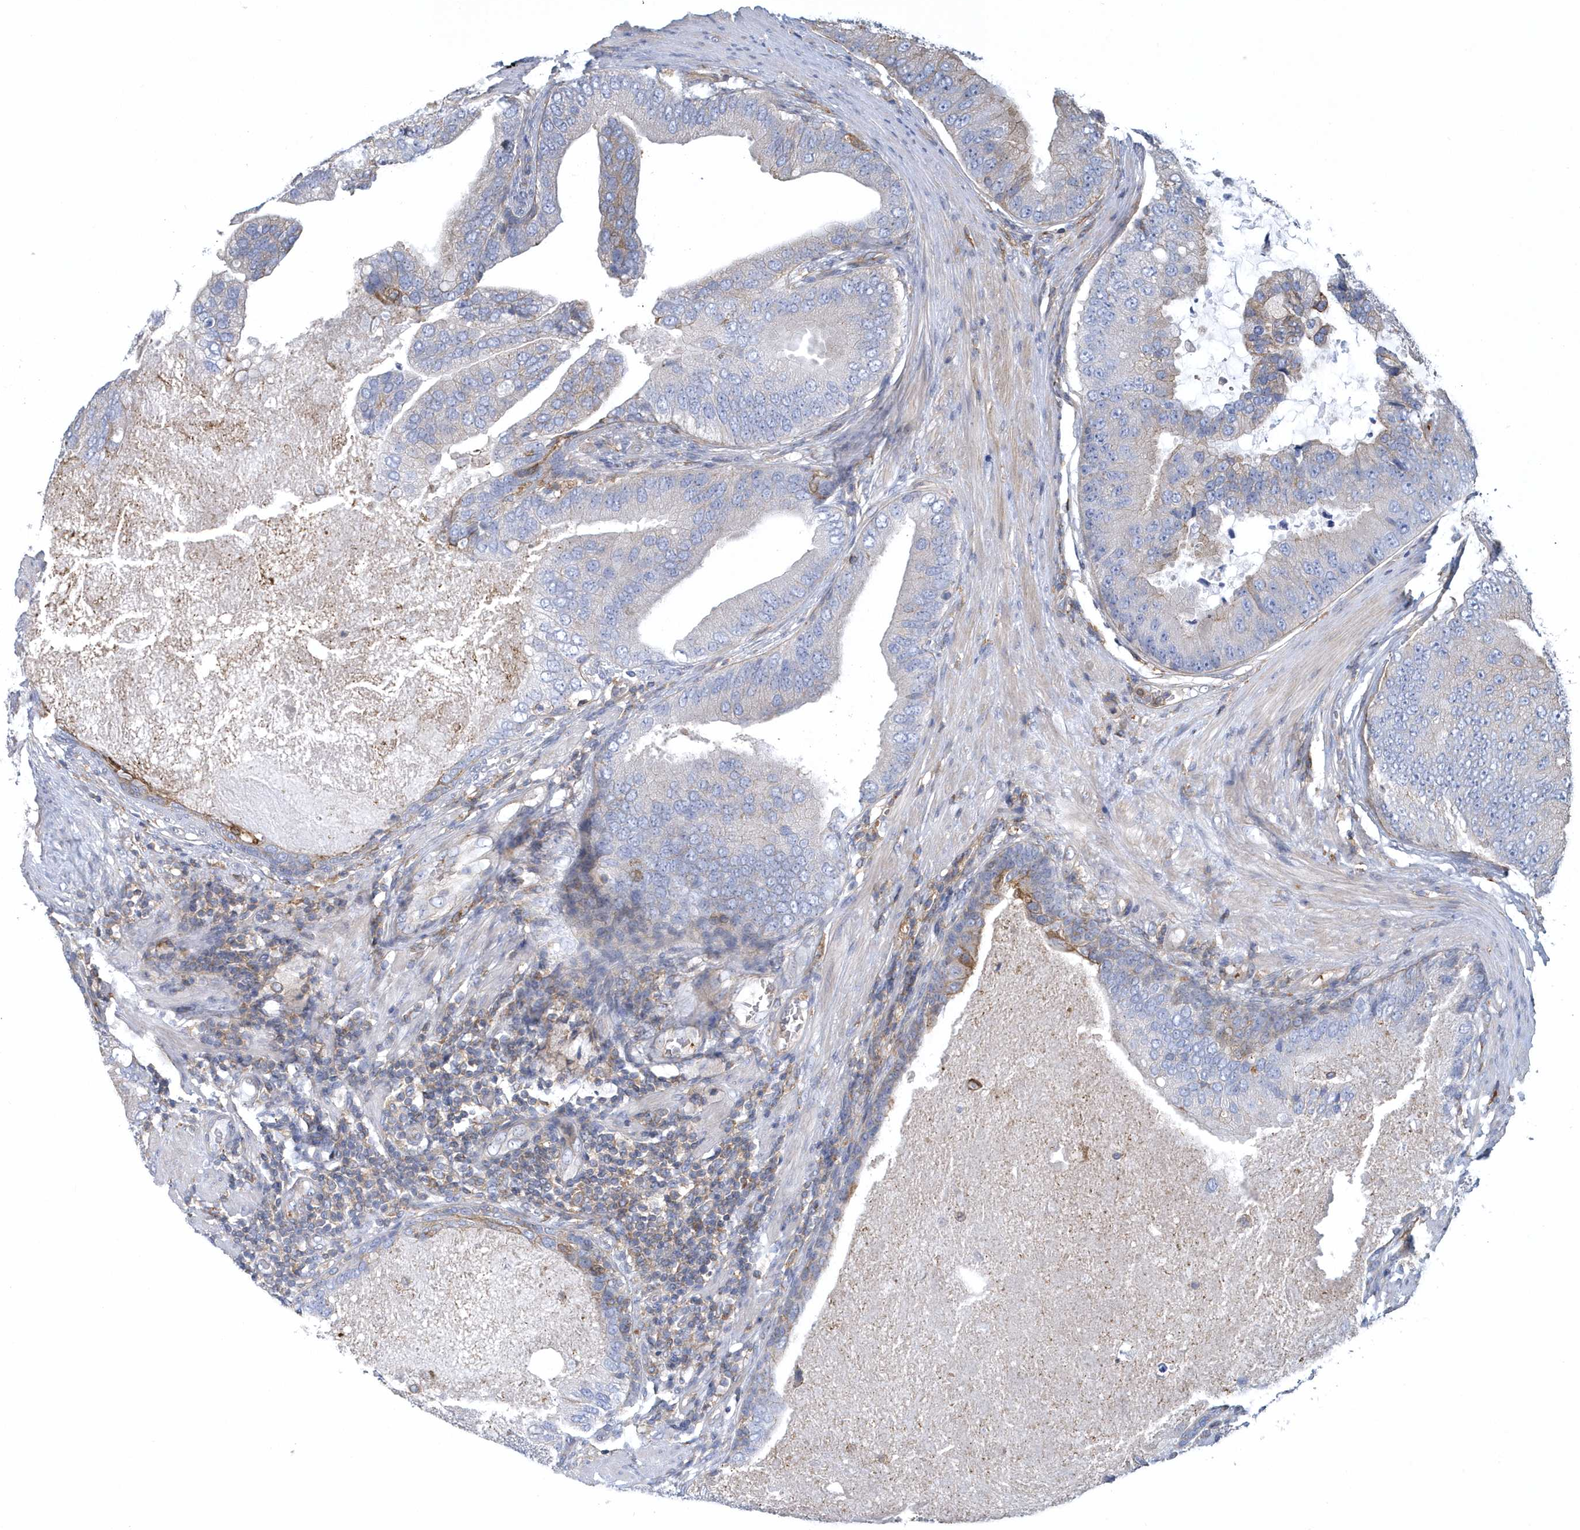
{"staining": {"intensity": "negative", "quantity": "none", "location": "none"}, "tissue": "prostate cancer", "cell_type": "Tumor cells", "image_type": "cancer", "snomed": [{"axis": "morphology", "description": "Adenocarcinoma, High grade"}, {"axis": "topography", "description": "Prostate"}], "caption": "The histopathology image reveals no significant positivity in tumor cells of prostate high-grade adenocarcinoma. The staining is performed using DAB brown chromogen with nuclei counter-stained in using hematoxylin.", "gene": "ARAP2", "patient": {"sex": "male", "age": 70}}